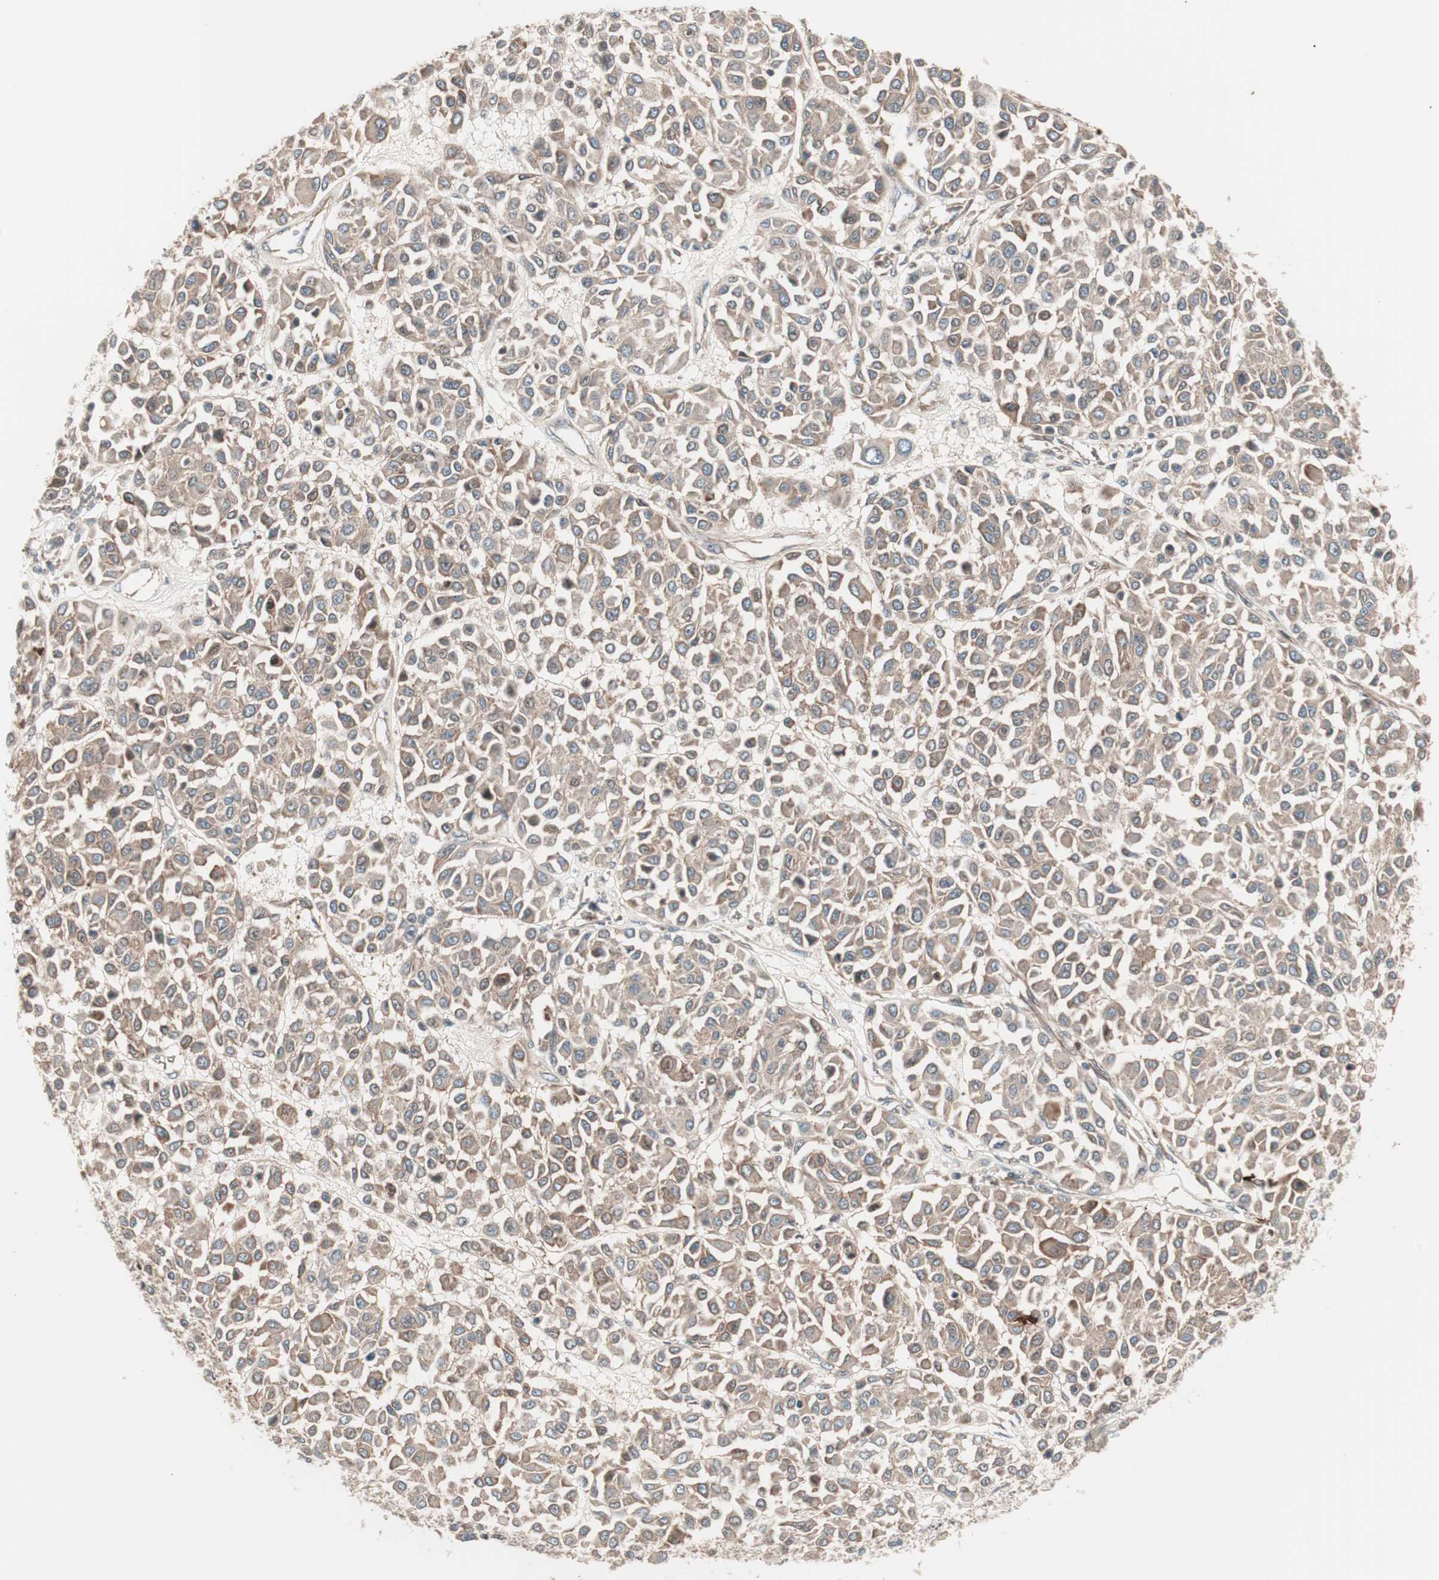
{"staining": {"intensity": "moderate", "quantity": ">75%", "location": "cytoplasmic/membranous"}, "tissue": "melanoma", "cell_type": "Tumor cells", "image_type": "cancer", "snomed": [{"axis": "morphology", "description": "Malignant melanoma, Metastatic site"}, {"axis": "topography", "description": "Soft tissue"}], "caption": "Protein staining of melanoma tissue displays moderate cytoplasmic/membranous staining in approximately >75% of tumor cells.", "gene": "TSG101", "patient": {"sex": "male", "age": 41}}